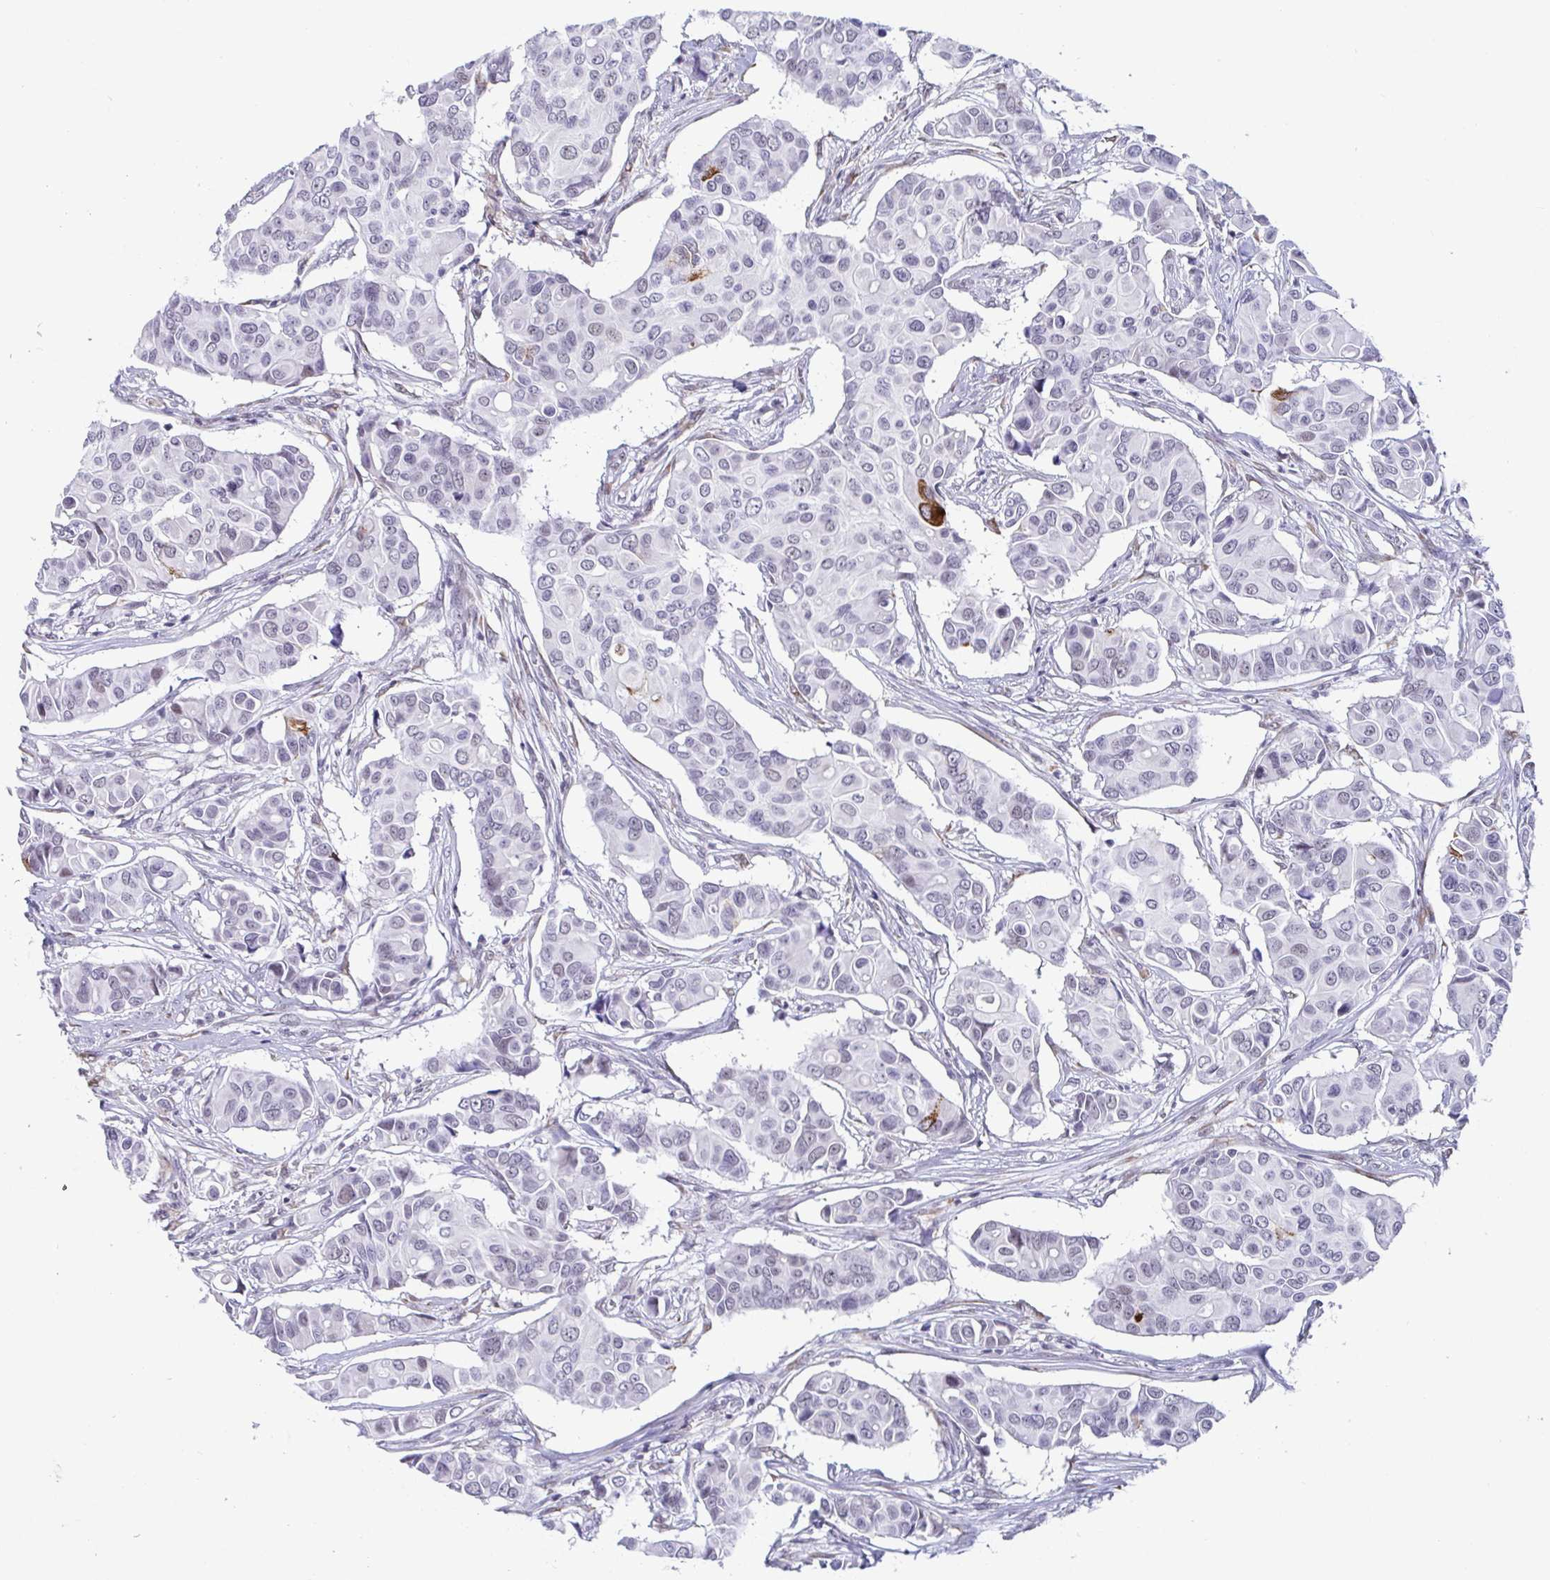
{"staining": {"intensity": "strong", "quantity": "<25%", "location": "cytoplasmic/membranous"}, "tissue": "breast cancer", "cell_type": "Tumor cells", "image_type": "cancer", "snomed": [{"axis": "morphology", "description": "Normal tissue, NOS"}, {"axis": "morphology", "description": "Duct carcinoma"}, {"axis": "topography", "description": "Skin"}, {"axis": "topography", "description": "Breast"}], "caption": "IHC photomicrograph of human breast invasive ductal carcinoma stained for a protein (brown), which displays medium levels of strong cytoplasmic/membranous expression in about <25% of tumor cells.", "gene": "WDR72", "patient": {"sex": "female", "age": 54}}